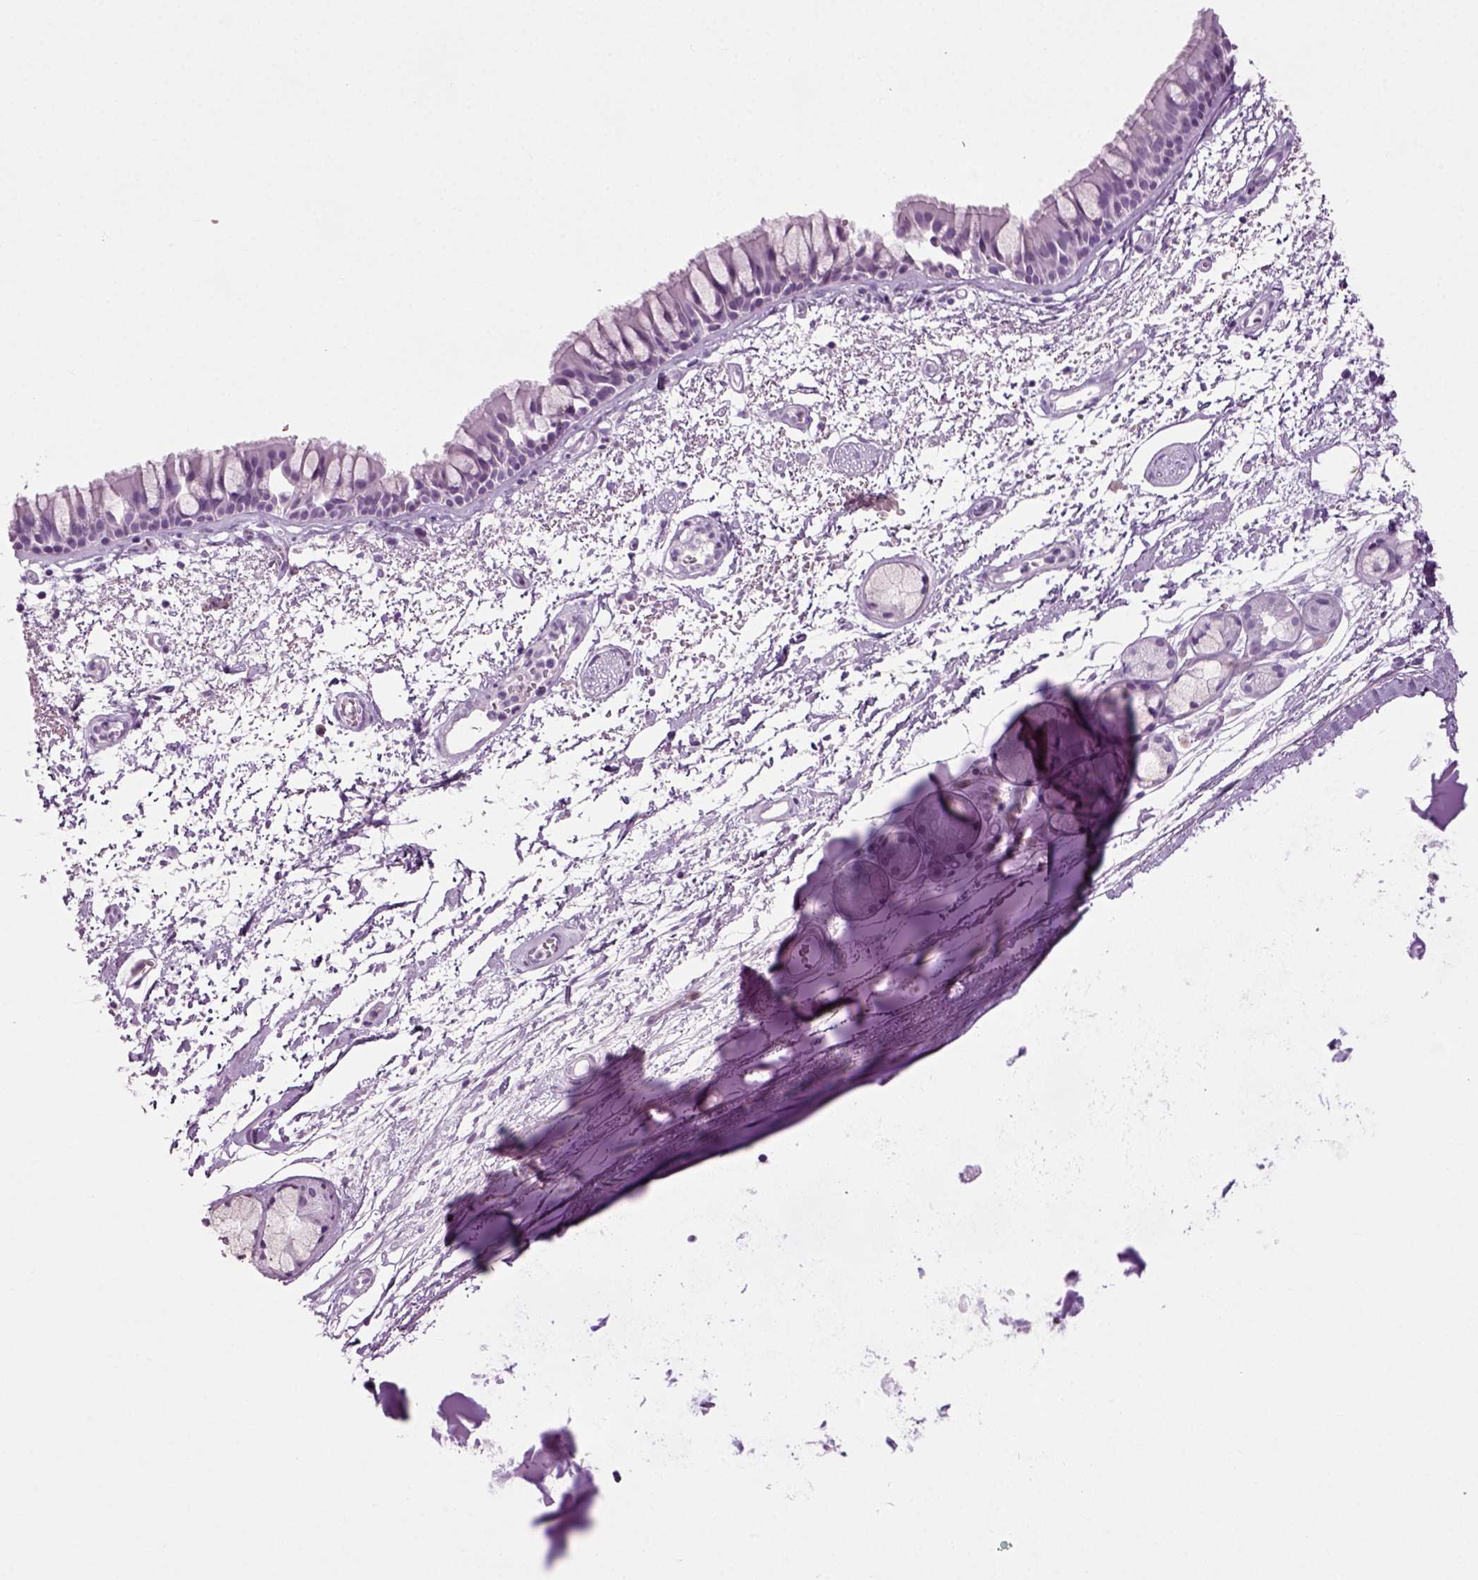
{"staining": {"intensity": "negative", "quantity": "none", "location": "none"}, "tissue": "bronchus", "cell_type": "Respiratory epithelial cells", "image_type": "normal", "snomed": [{"axis": "morphology", "description": "Normal tissue, NOS"}, {"axis": "topography", "description": "Cartilage tissue"}, {"axis": "topography", "description": "Bronchus"}], "caption": "The photomicrograph demonstrates no staining of respiratory epithelial cells in unremarkable bronchus.", "gene": "PRLH", "patient": {"sex": "male", "age": 66}}